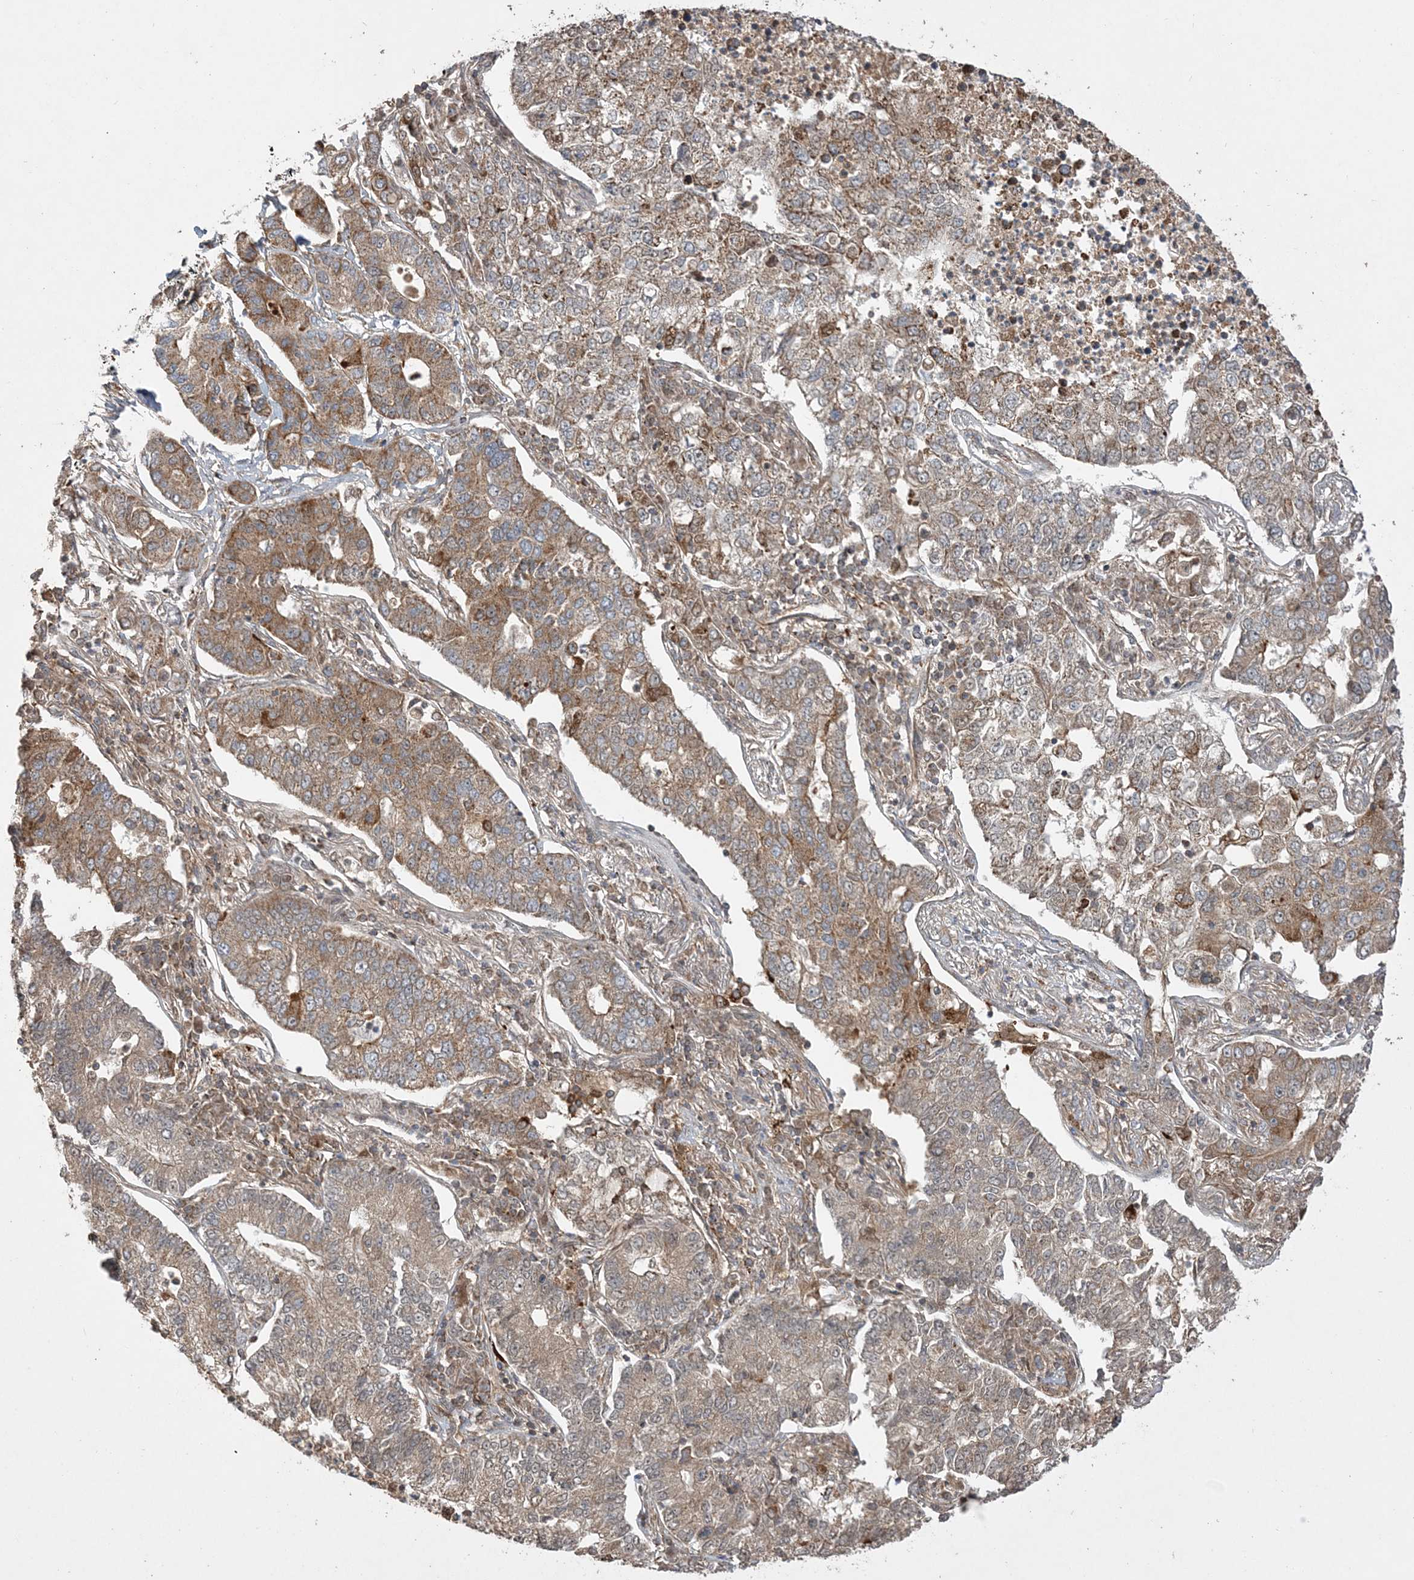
{"staining": {"intensity": "moderate", "quantity": ">75%", "location": "cytoplasmic/membranous"}, "tissue": "lung cancer", "cell_type": "Tumor cells", "image_type": "cancer", "snomed": [{"axis": "morphology", "description": "Adenocarcinoma, NOS"}, {"axis": "topography", "description": "Lung"}], "caption": "This is a micrograph of immunohistochemistry staining of lung cancer (adenocarcinoma), which shows moderate expression in the cytoplasmic/membranous of tumor cells.", "gene": "SCLT1", "patient": {"sex": "male", "age": 49}}